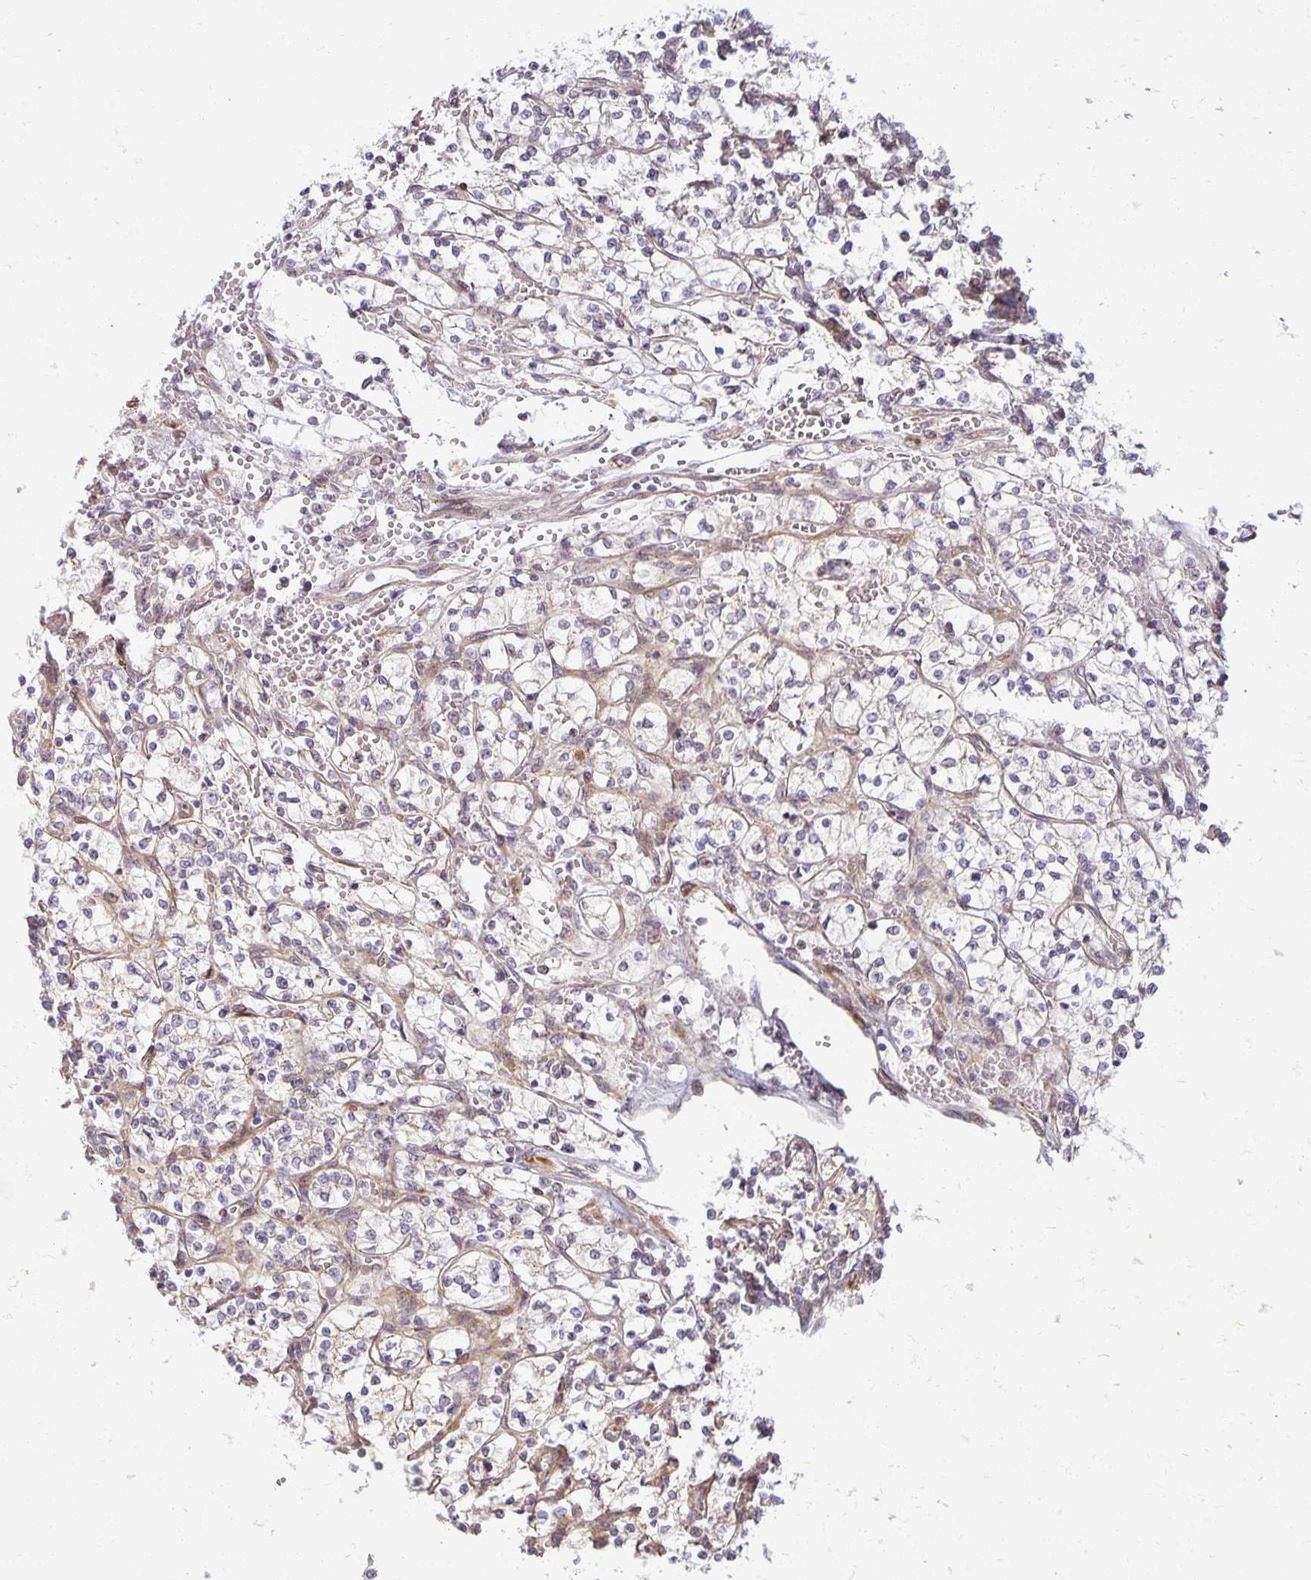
{"staining": {"intensity": "negative", "quantity": "none", "location": "none"}, "tissue": "renal cancer", "cell_type": "Tumor cells", "image_type": "cancer", "snomed": [{"axis": "morphology", "description": "Adenocarcinoma, NOS"}, {"axis": "topography", "description": "Kidney"}], "caption": "A photomicrograph of human renal cancer (adenocarcinoma) is negative for staining in tumor cells. (Immunohistochemistry, brightfield microscopy, high magnification).", "gene": "EHF", "patient": {"sex": "female", "age": 64}}